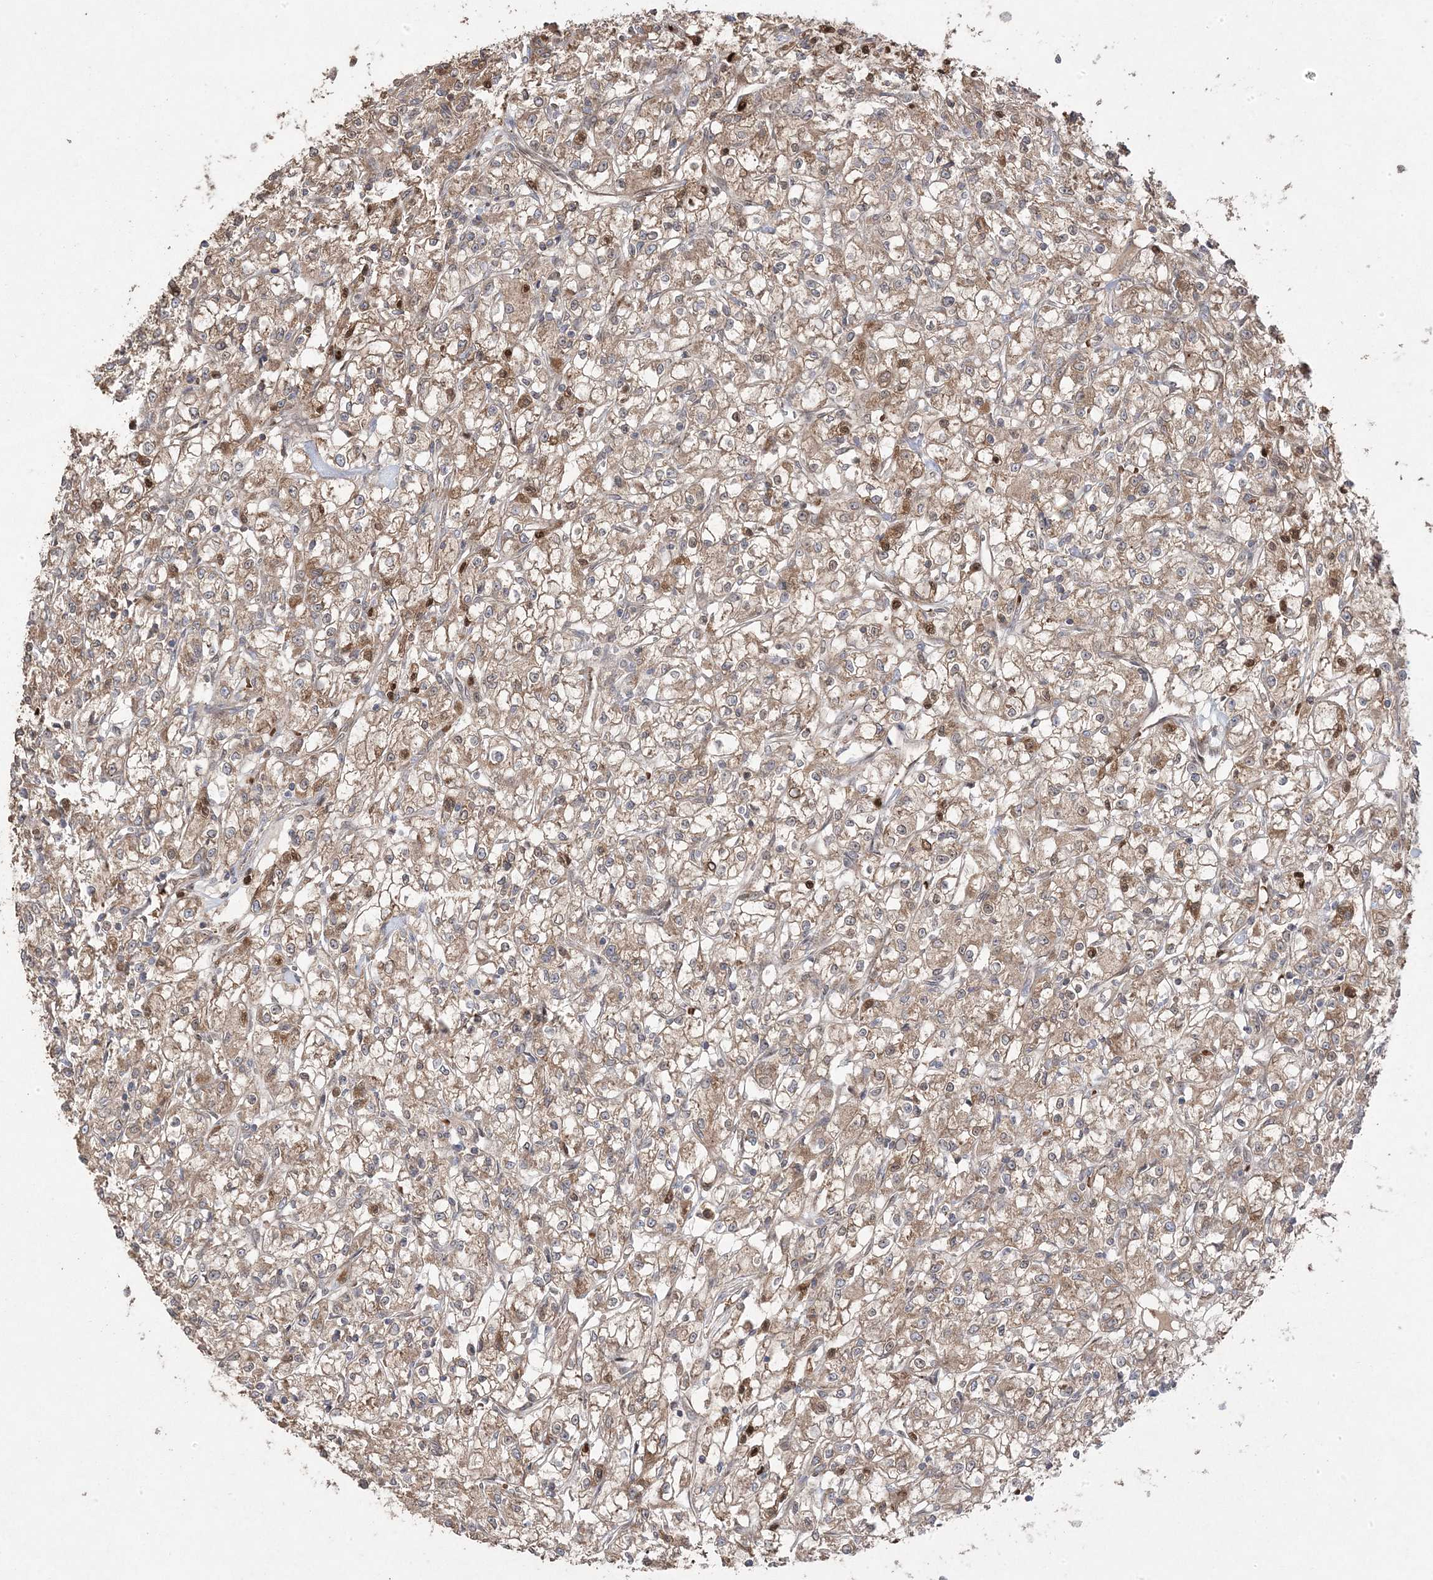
{"staining": {"intensity": "moderate", "quantity": ">75%", "location": "cytoplasmic/membranous"}, "tissue": "renal cancer", "cell_type": "Tumor cells", "image_type": "cancer", "snomed": [{"axis": "morphology", "description": "Adenocarcinoma, NOS"}, {"axis": "topography", "description": "Kidney"}], "caption": "This photomicrograph demonstrates renal cancer stained with immunohistochemistry (IHC) to label a protein in brown. The cytoplasmic/membranous of tumor cells show moderate positivity for the protein. Nuclei are counter-stained blue.", "gene": "PPOX", "patient": {"sex": "female", "age": 59}}